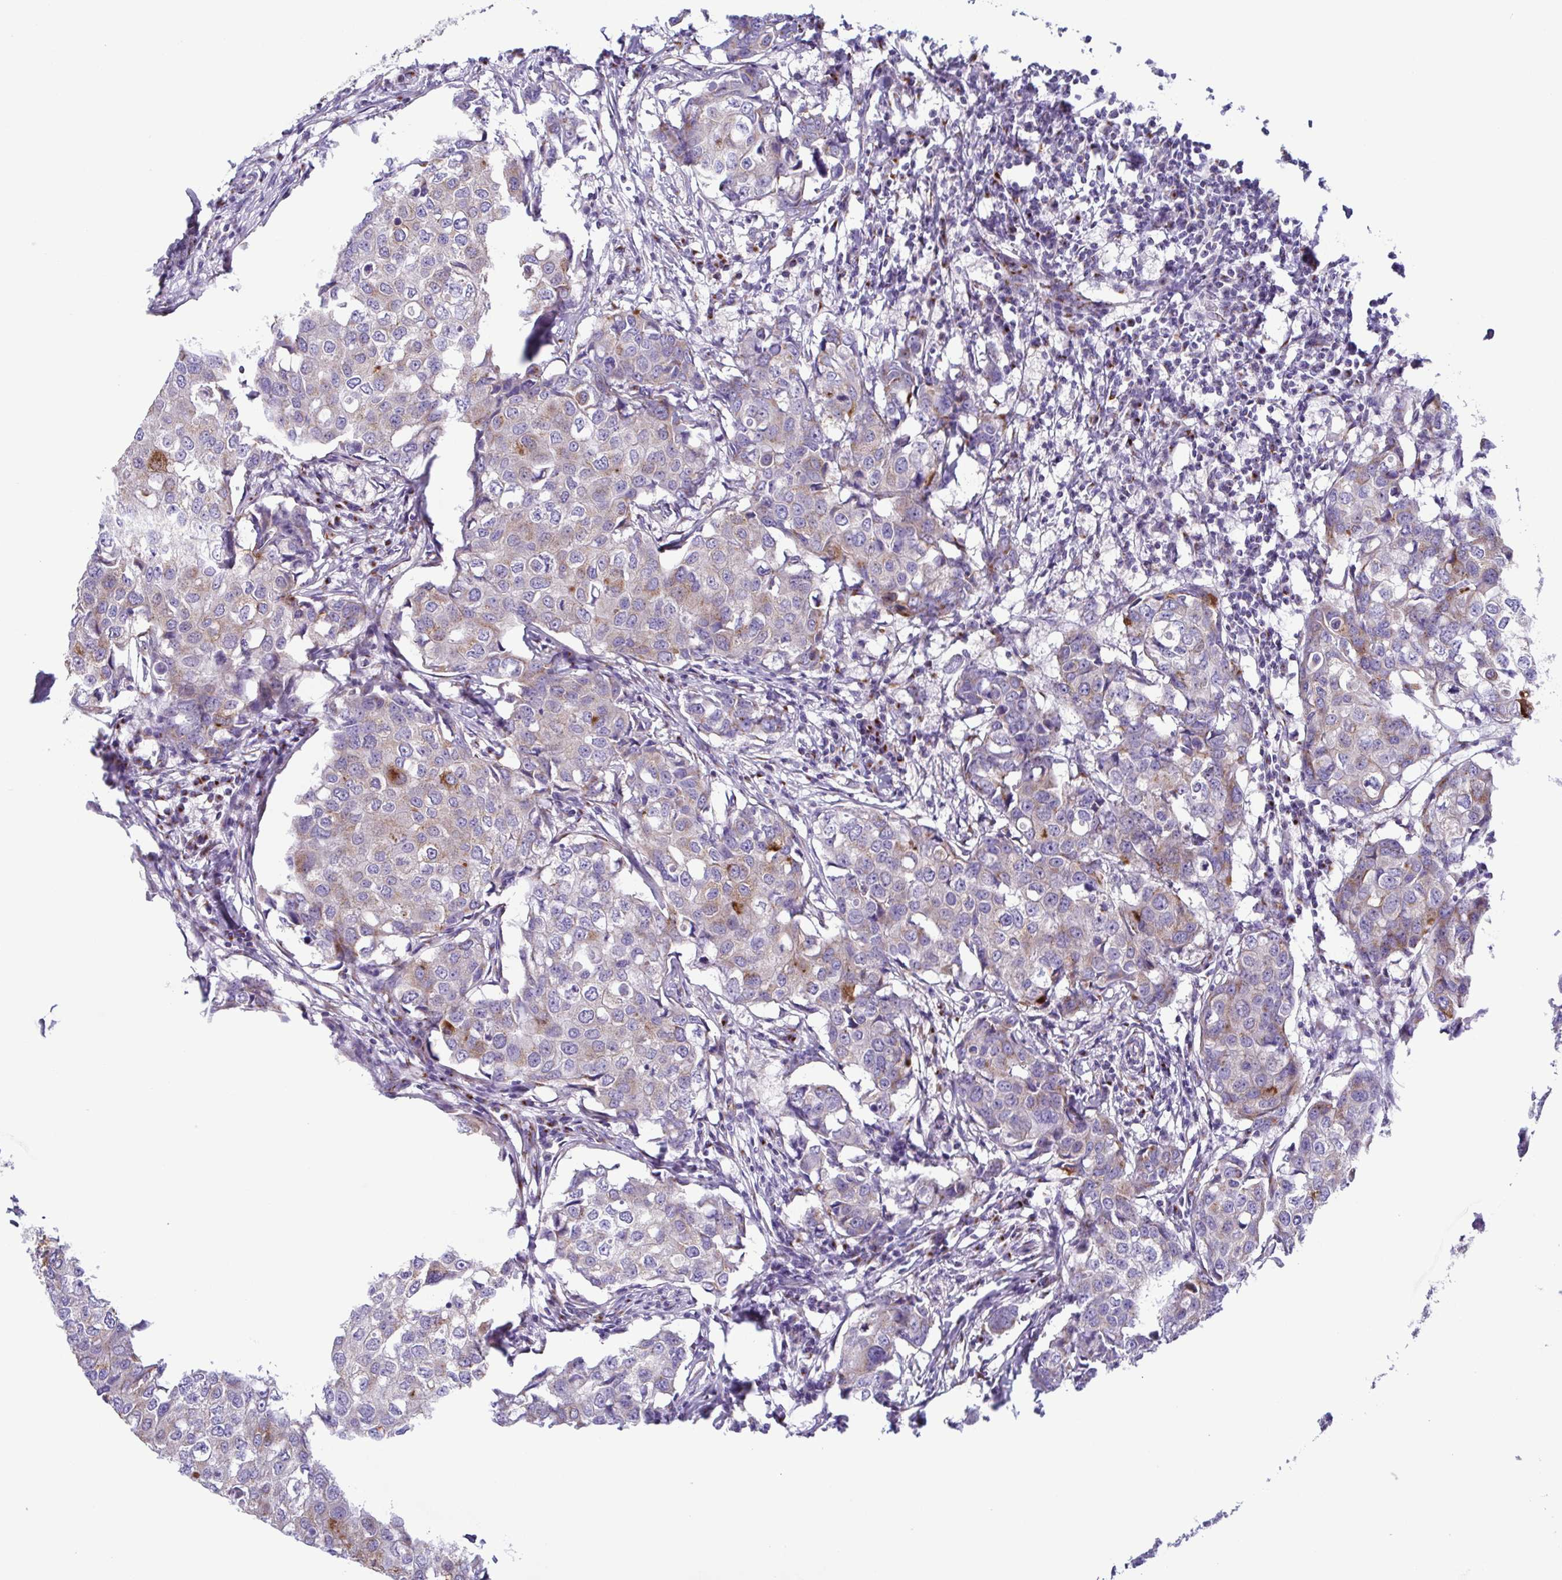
{"staining": {"intensity": "moderate", "quantity": "<25%", "location": "cytoplasmic/membranous"}, "tissue": "breast cancer", "cell_type": "Tumor cells", "image_type": "cancer", "snomed": [{"axis": "morphology", "description": "Duct carcinoma"}, {"axis": "topography", "description": "Breast"}], "caption": "Moderate cytoplasmic/membranous positivity for a protein is appreciated in approximately <25% of tumor cells of breast cancer using immunohistochemistry (IHC).", "gene": "COL17A1", "patient": {"sex": "female", "age": 27}}